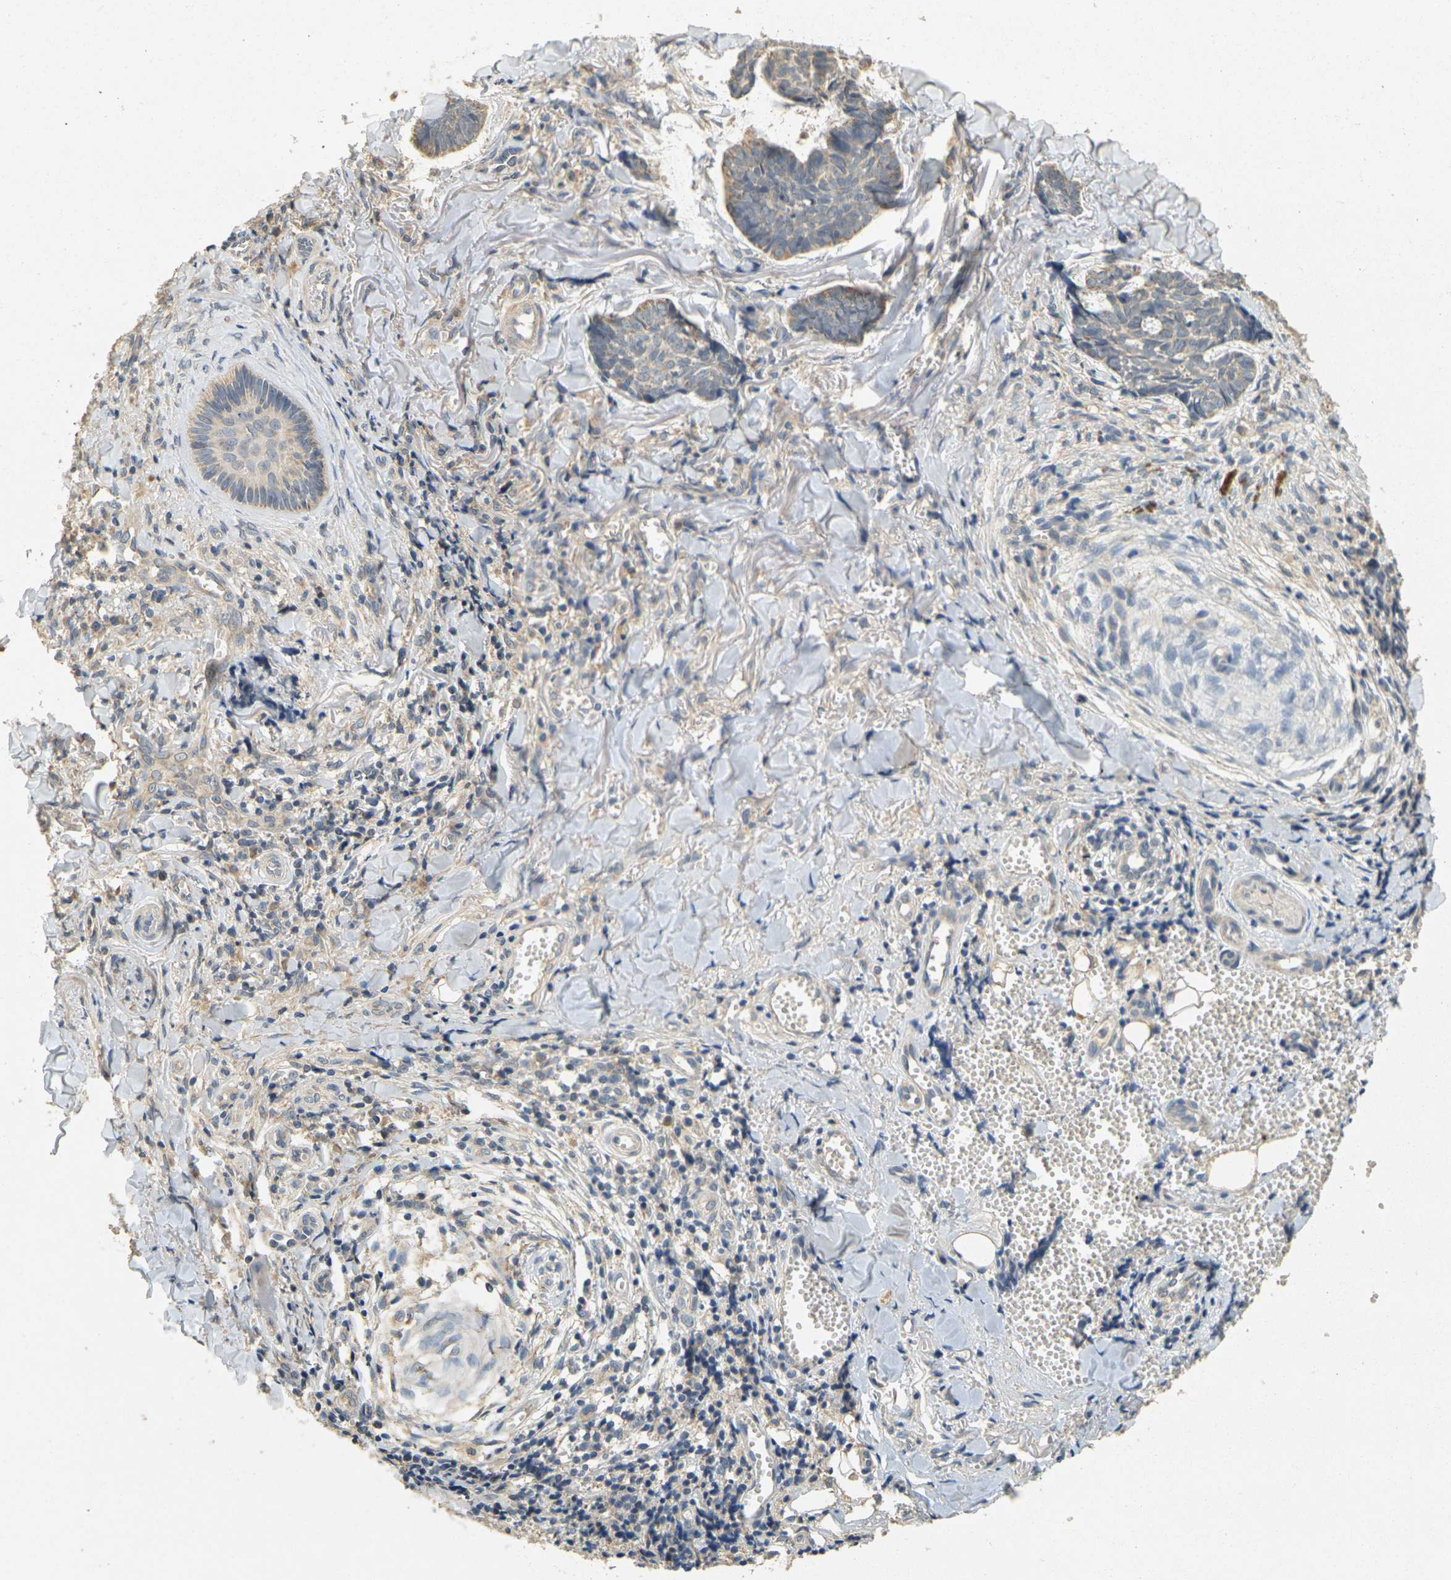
{"staining": {"intensity": "weak", "quantity": "25%-75%", "location": "cytoplasmic/membranous"}, "tissue": "skin cancer", "cell_type": "Tumor cells", "image_type": "cancer", "snomed": [{"axis": "morphology", "description": "Basal cell carcinoma"}, {"axis": "topography", "description": "Skin"}], "caption": "High-magnification brightfield microscopy of basal cell carcinoma (skin) stained with DAB (brown) and counterstained with hematoxylin (blue). tumor cells exhibit weak cytoplasmic/membranous expression is appreciated in about25%-75% of cells.", "gene": "GDAP1", "patient": {"sex": "male", "age": 84}}